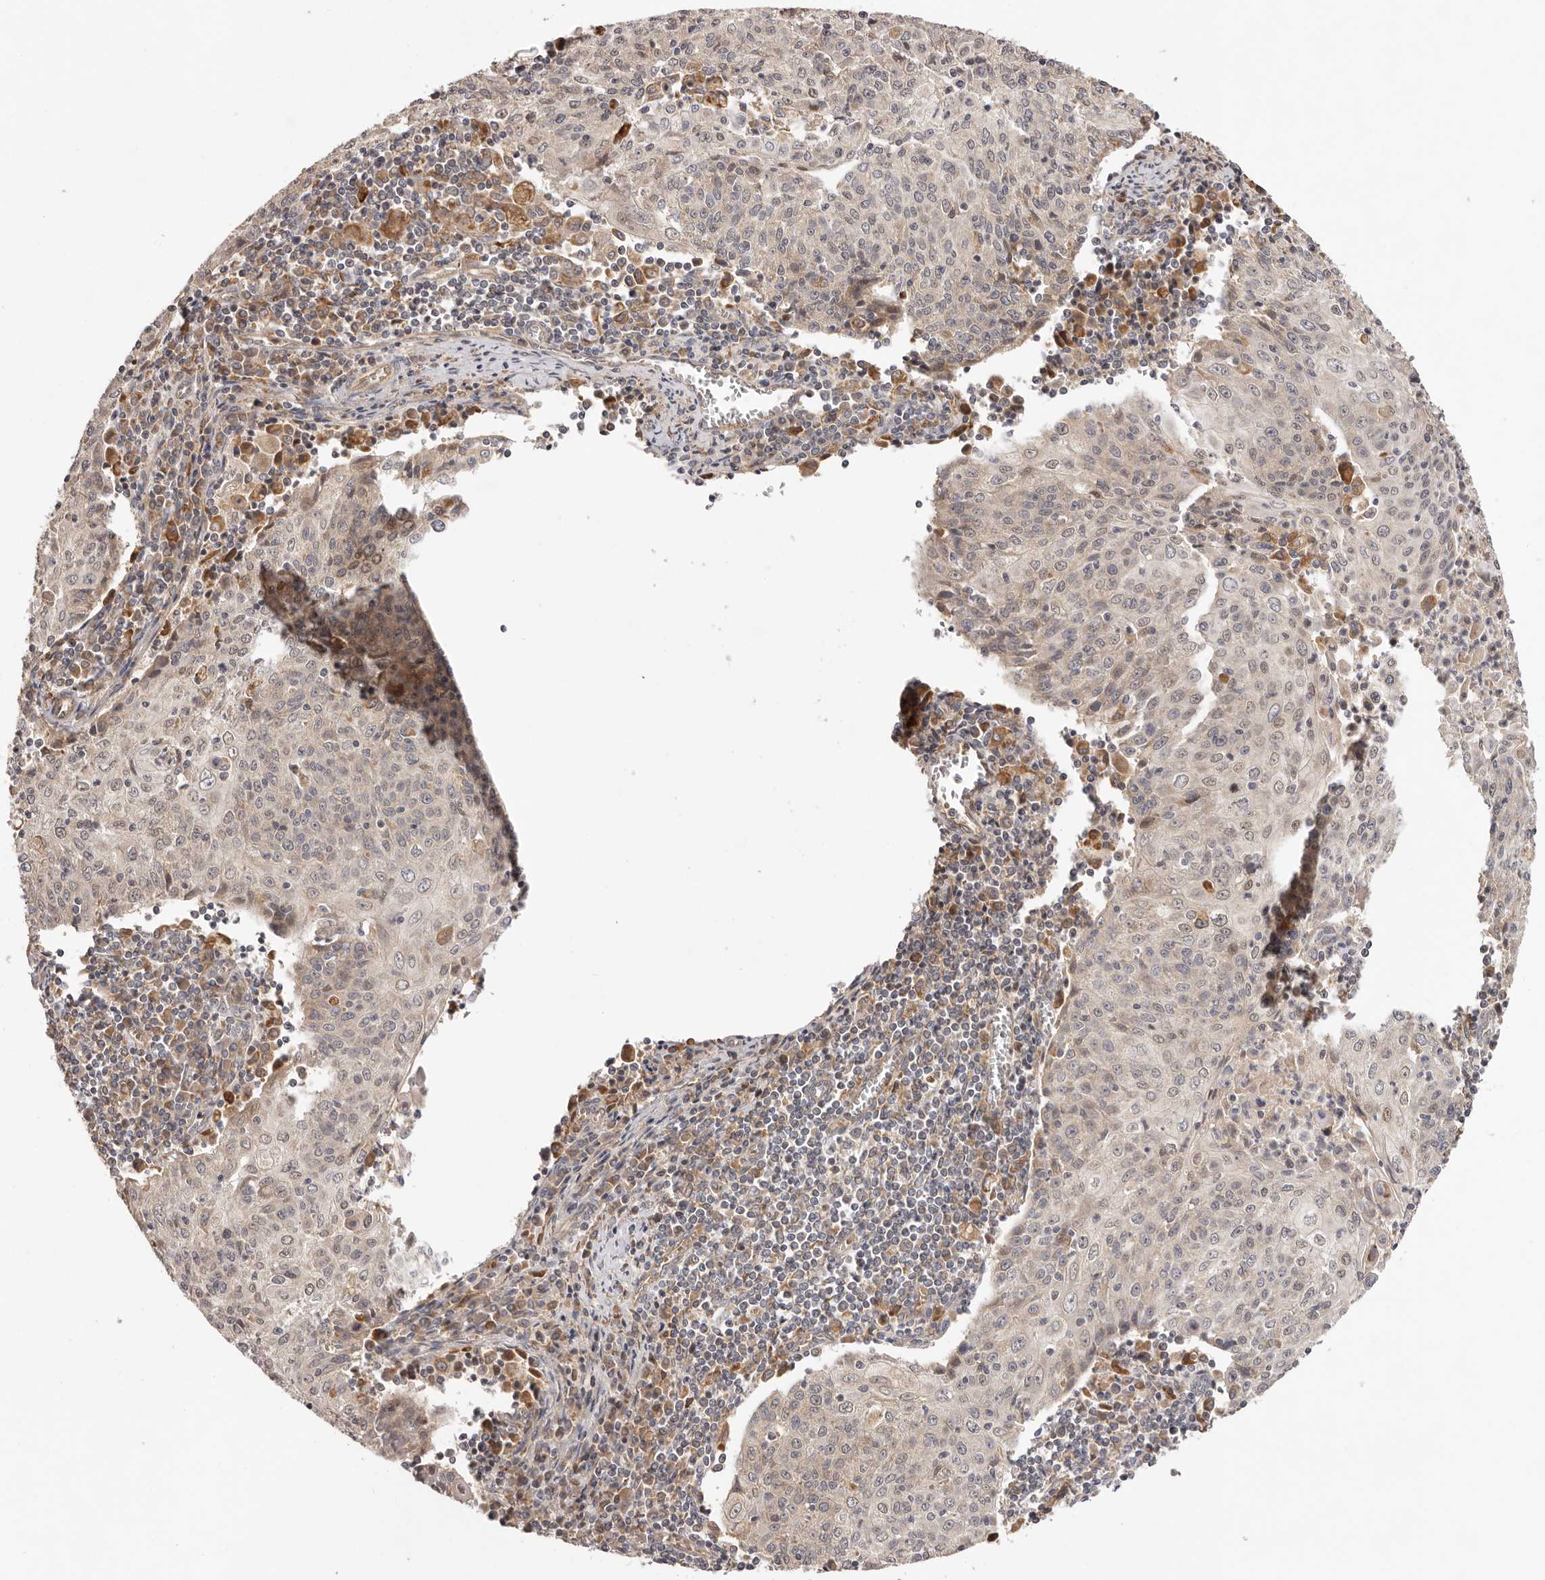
{"staining": {"intensity": "weak", "quantity": "<25%", "location": "cytoplasmic/membranous"}, "tissue": "cervical cancer", "cell_type": "Tumor cells", "image_type": "cancer", "snomed": [{"axis": "morphology", "description": "Squamous cell carcinoma, NOS"}, {"axis": "topography", "description": "Cervix"}], "caption": "Tumor cells show no significant positivity in cervical squamous cell carcinoma. (Immunohistochemistry, brightfield microscopy, high magnification).", "gene": "UBR2", "patient": {"sex": "female", "age": 48}}